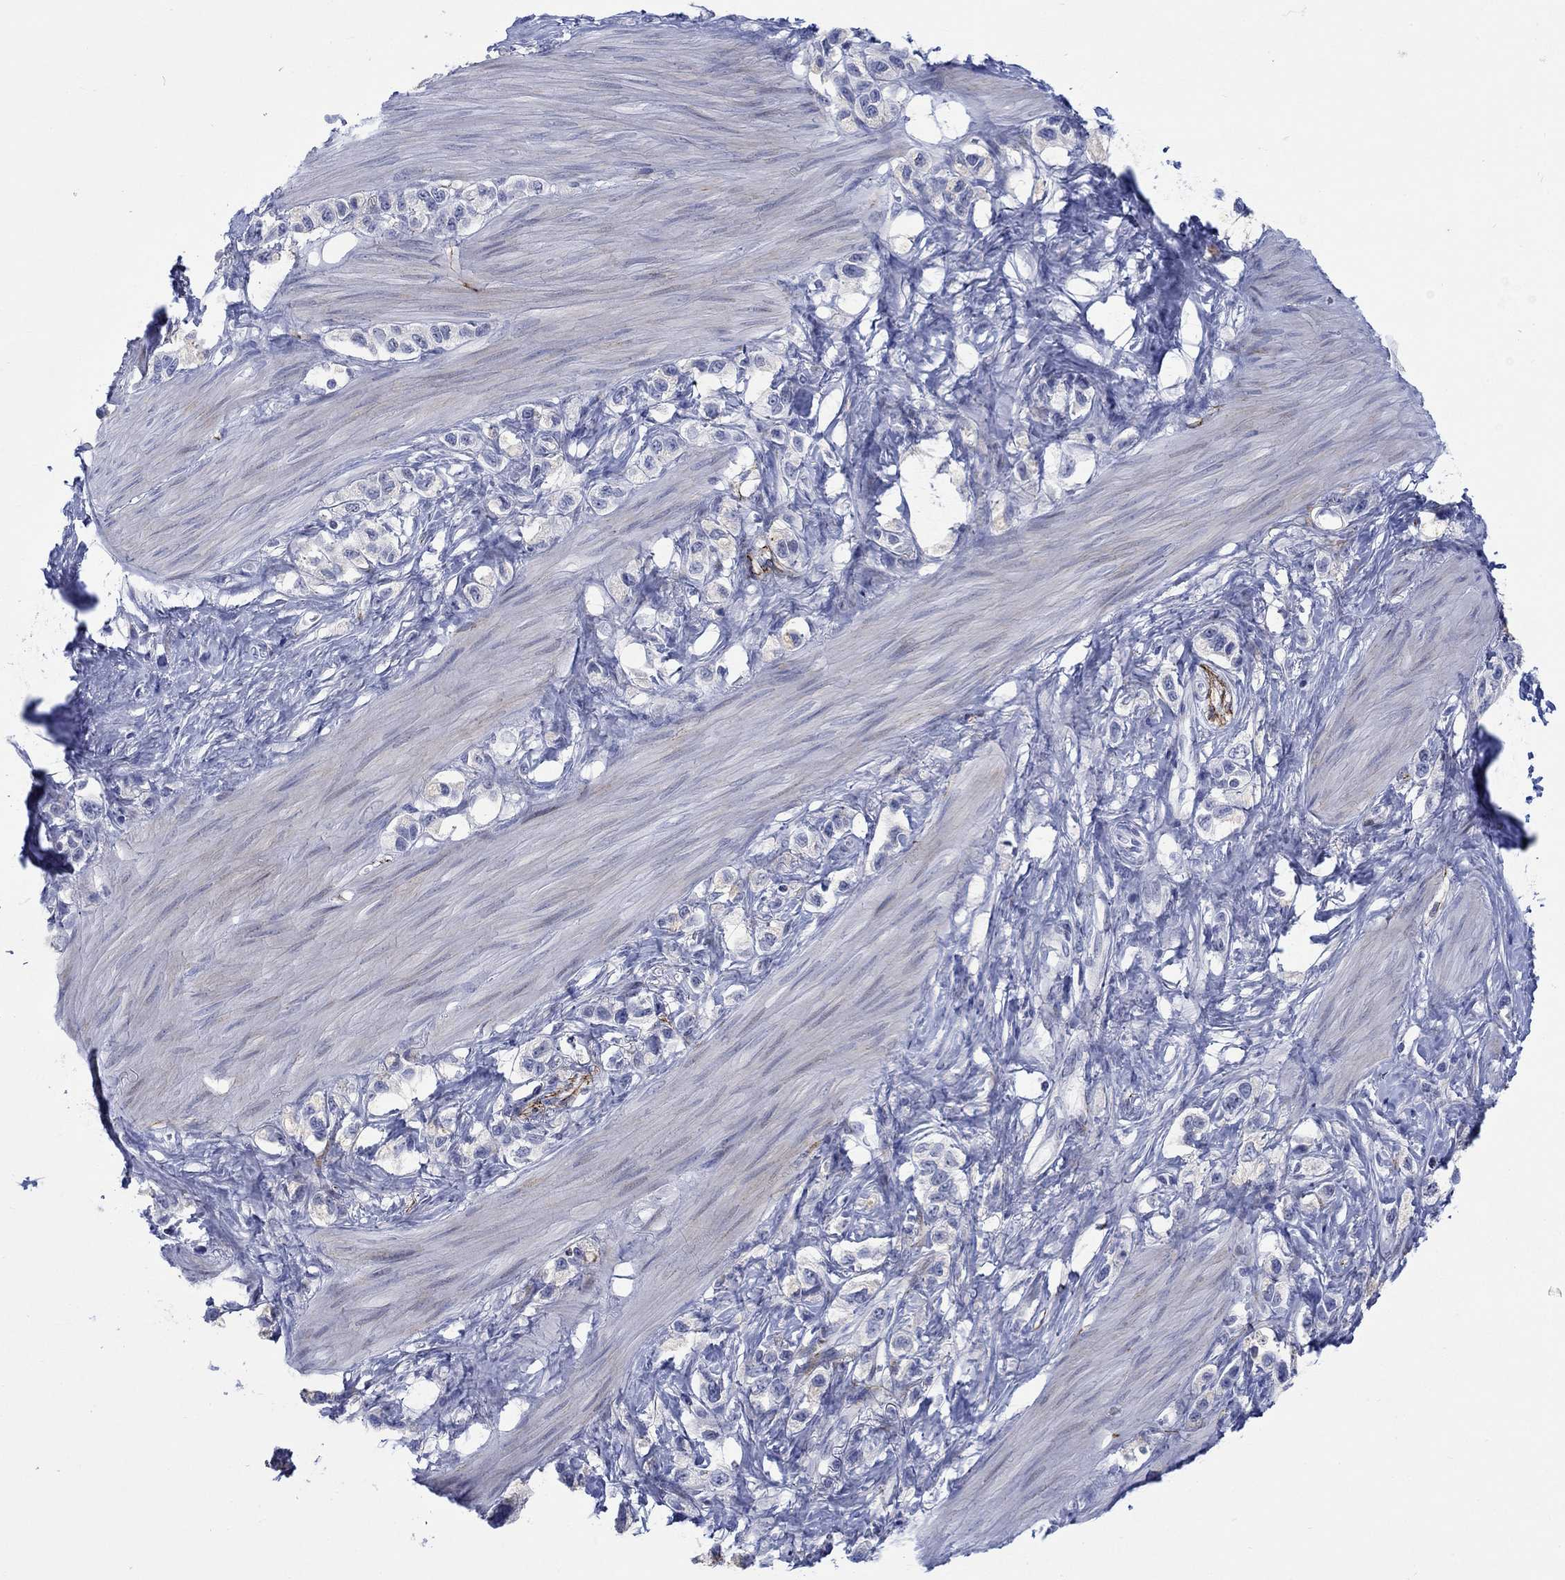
{"staining": {"intensity": "negative", "quantity": "none", "location": "none"}, "tissue": "stomach cancer", "cell_type": "Tumor cells", "image_type": "cancer", "snomed": [{"axis": "morphology", "description": "Normal tissue, NOS"}, {"axis": "morphology", "description": "Adenocarcinoma, NOS"}, {"axis": "morphology", "description": "Adenocarcinoma, High grade"}, {"axis": "topography", "description": "Stomach, upper"}, {"axis": "topography", "description": "Stomach"}], "caption": "Tumor cells show no significant expression in adenocarcinoma (stomach).", "gene": "KSR2", "patient": {"sex": "female", "age": 65}}